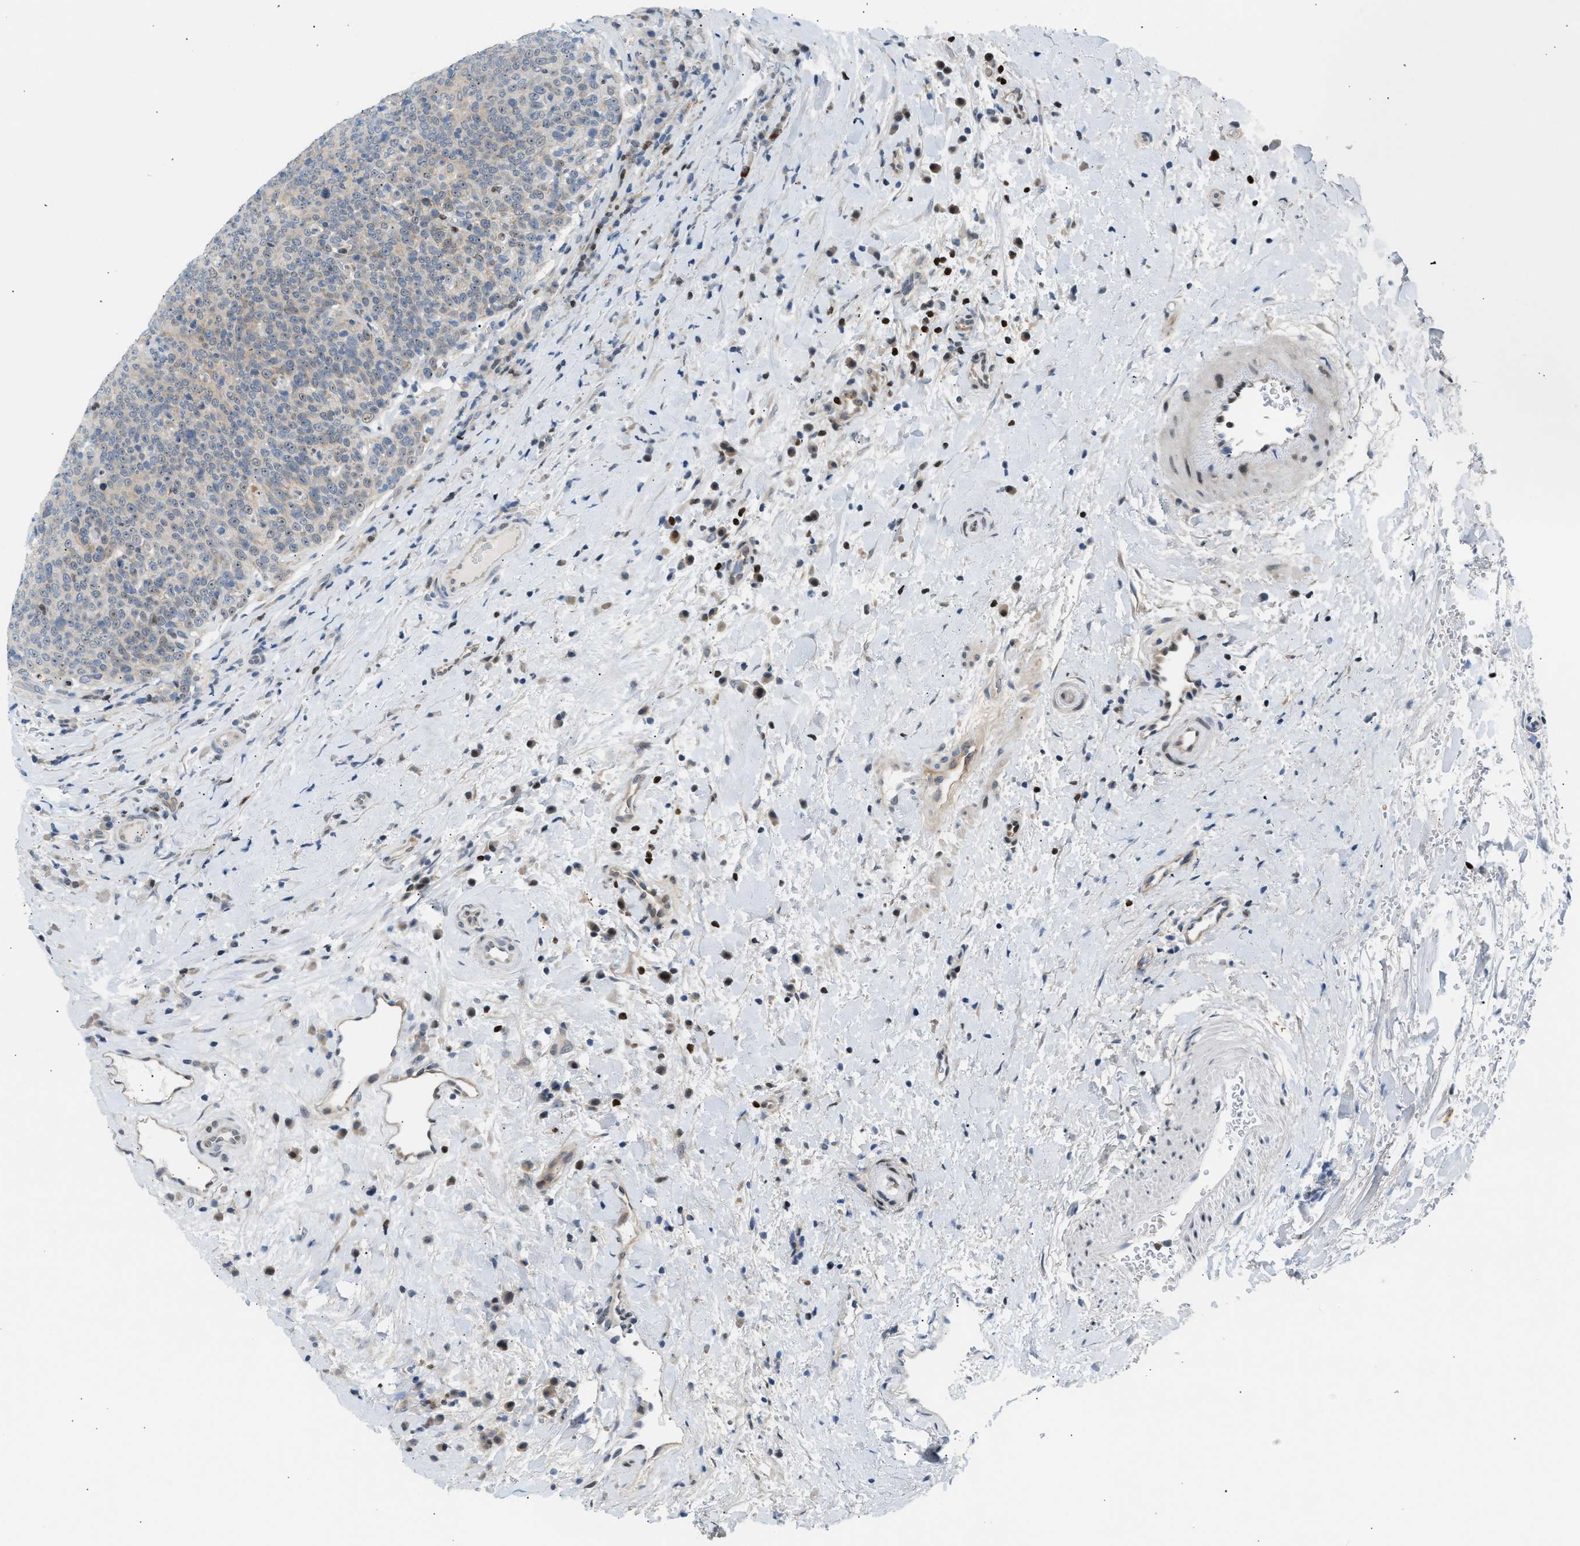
{"staining": {"intensity": "moderate", "quantity": "25%-75%", "location": "cytoplasmic/membranous,nuclear"}, "tissue": "head and neck cancer", "cell_type": "Tumor cells", "image_type": "cancer", "snomed": [{"axis": "morphology", "description": "Squamous cell carcinoma, NOS"}, {"axis": "morphology", "description": "Squamous cell carcinoma, metastatic, NOS"}, {"axis": "topography", "description": "Lymph node"}, {"axis": "topography", "description": "Head-Neck"}], "caption": "Human head and neck cancer stained with a brown dye exhibits moderate cytoplasmic/membranous and nuclear positive staining in about 25%-75% of tumor cells.", "gene": "NPS", "patient": {"sex": "male", "age": 62}}